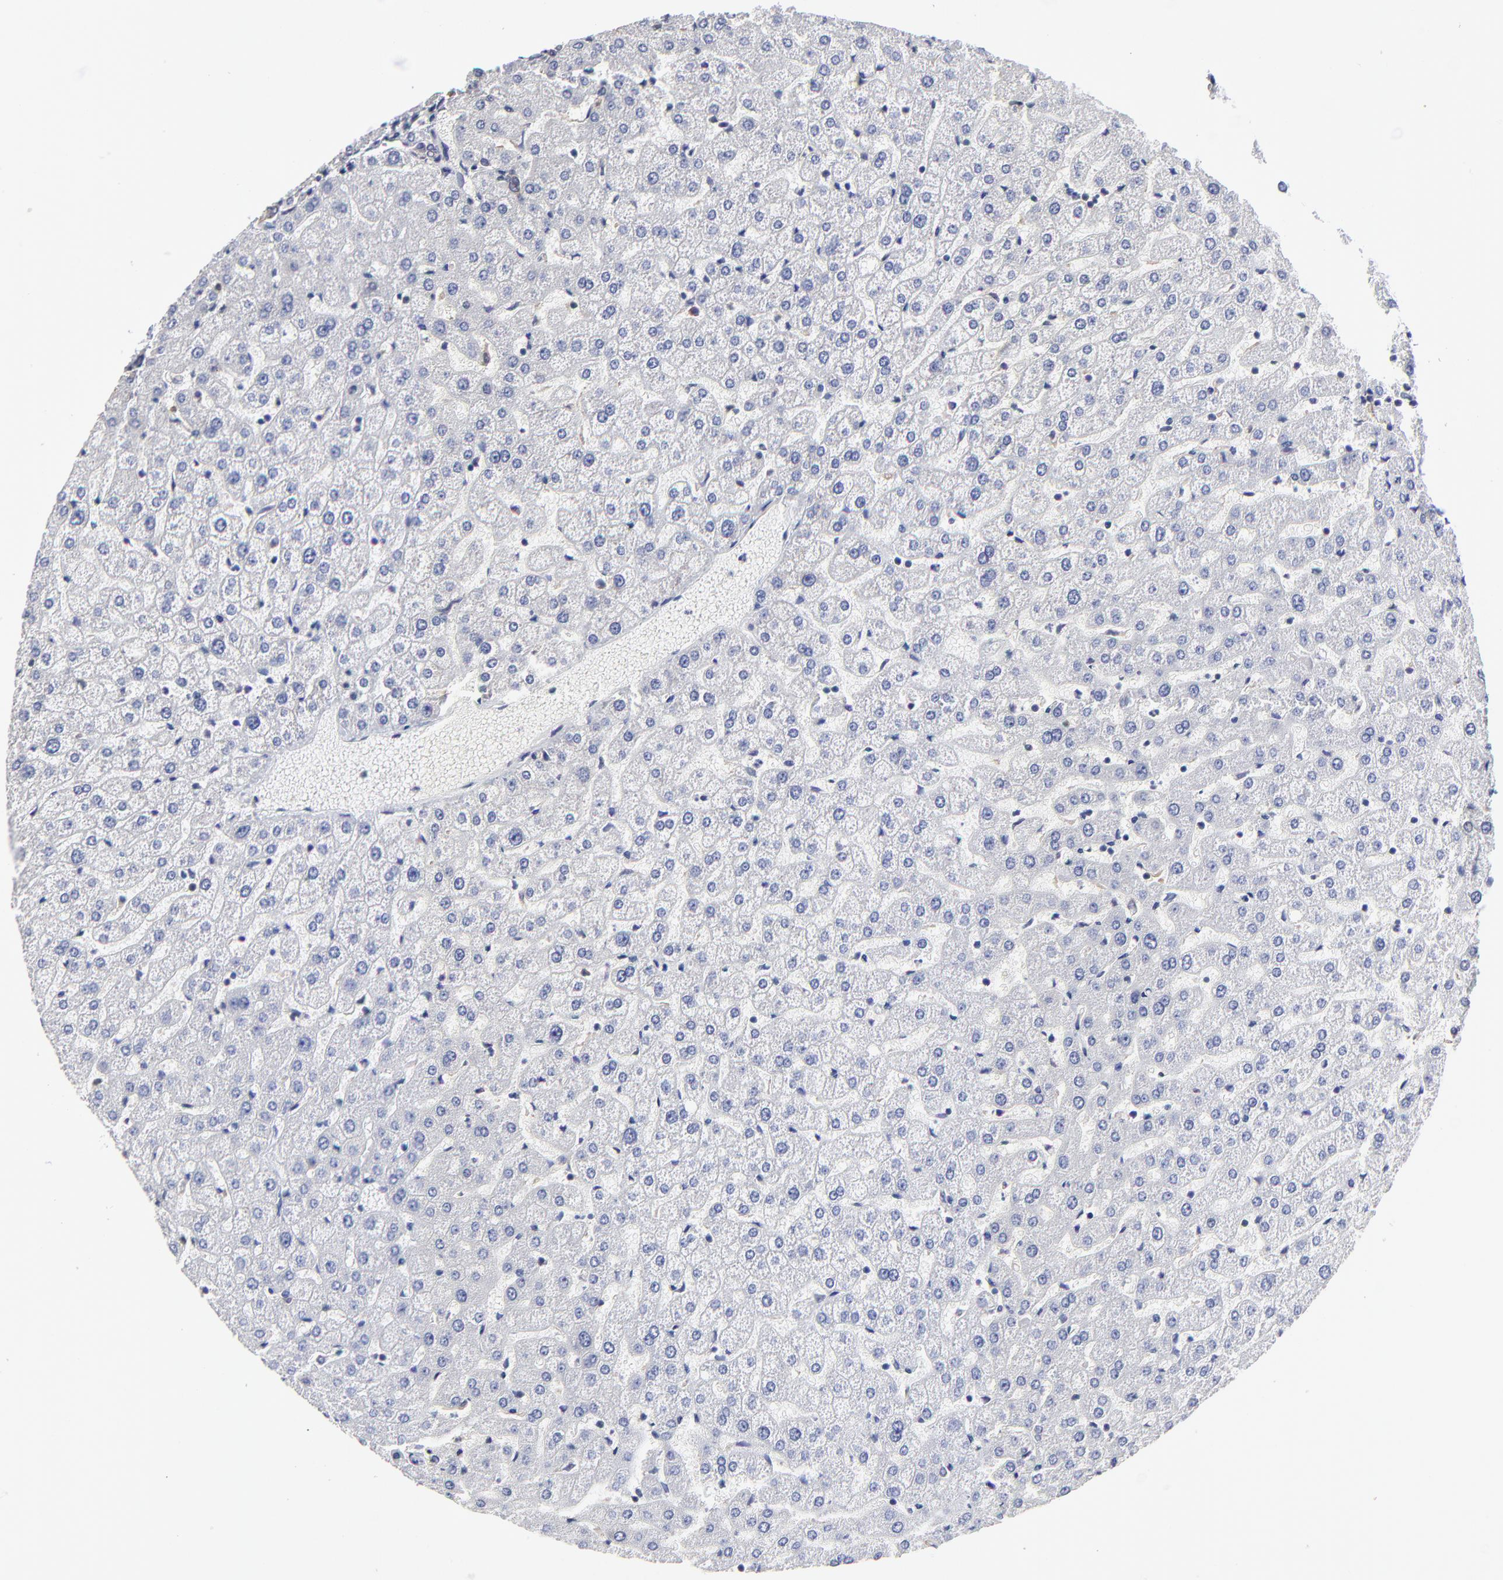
{"staining": {"intensity": "moderate", "quantity": ">75%", "location": "cytoplasmic/membranous"}, "tissue": "liver", "cell_type": "Cholangiocytes", "image_type": "normal", "snomed": [{"axis": "morphology", "description": "Normal tissue, NOS"}, {"axis": "morphology", "description": "Fibrosis, NOS"}, {"axis": "topography", "description": "Liver"}], "caption": "Immunohistochemistry (IHC) of benign human liver displays medium levels of moderate cytoplasmic/membranous expression in approximately >75% of cholangiocytes. (Brightfield microscopy of DAB IHC at high magnification).", "gene": "CCT2", "patient": {"sex": "female", "age": 29}}